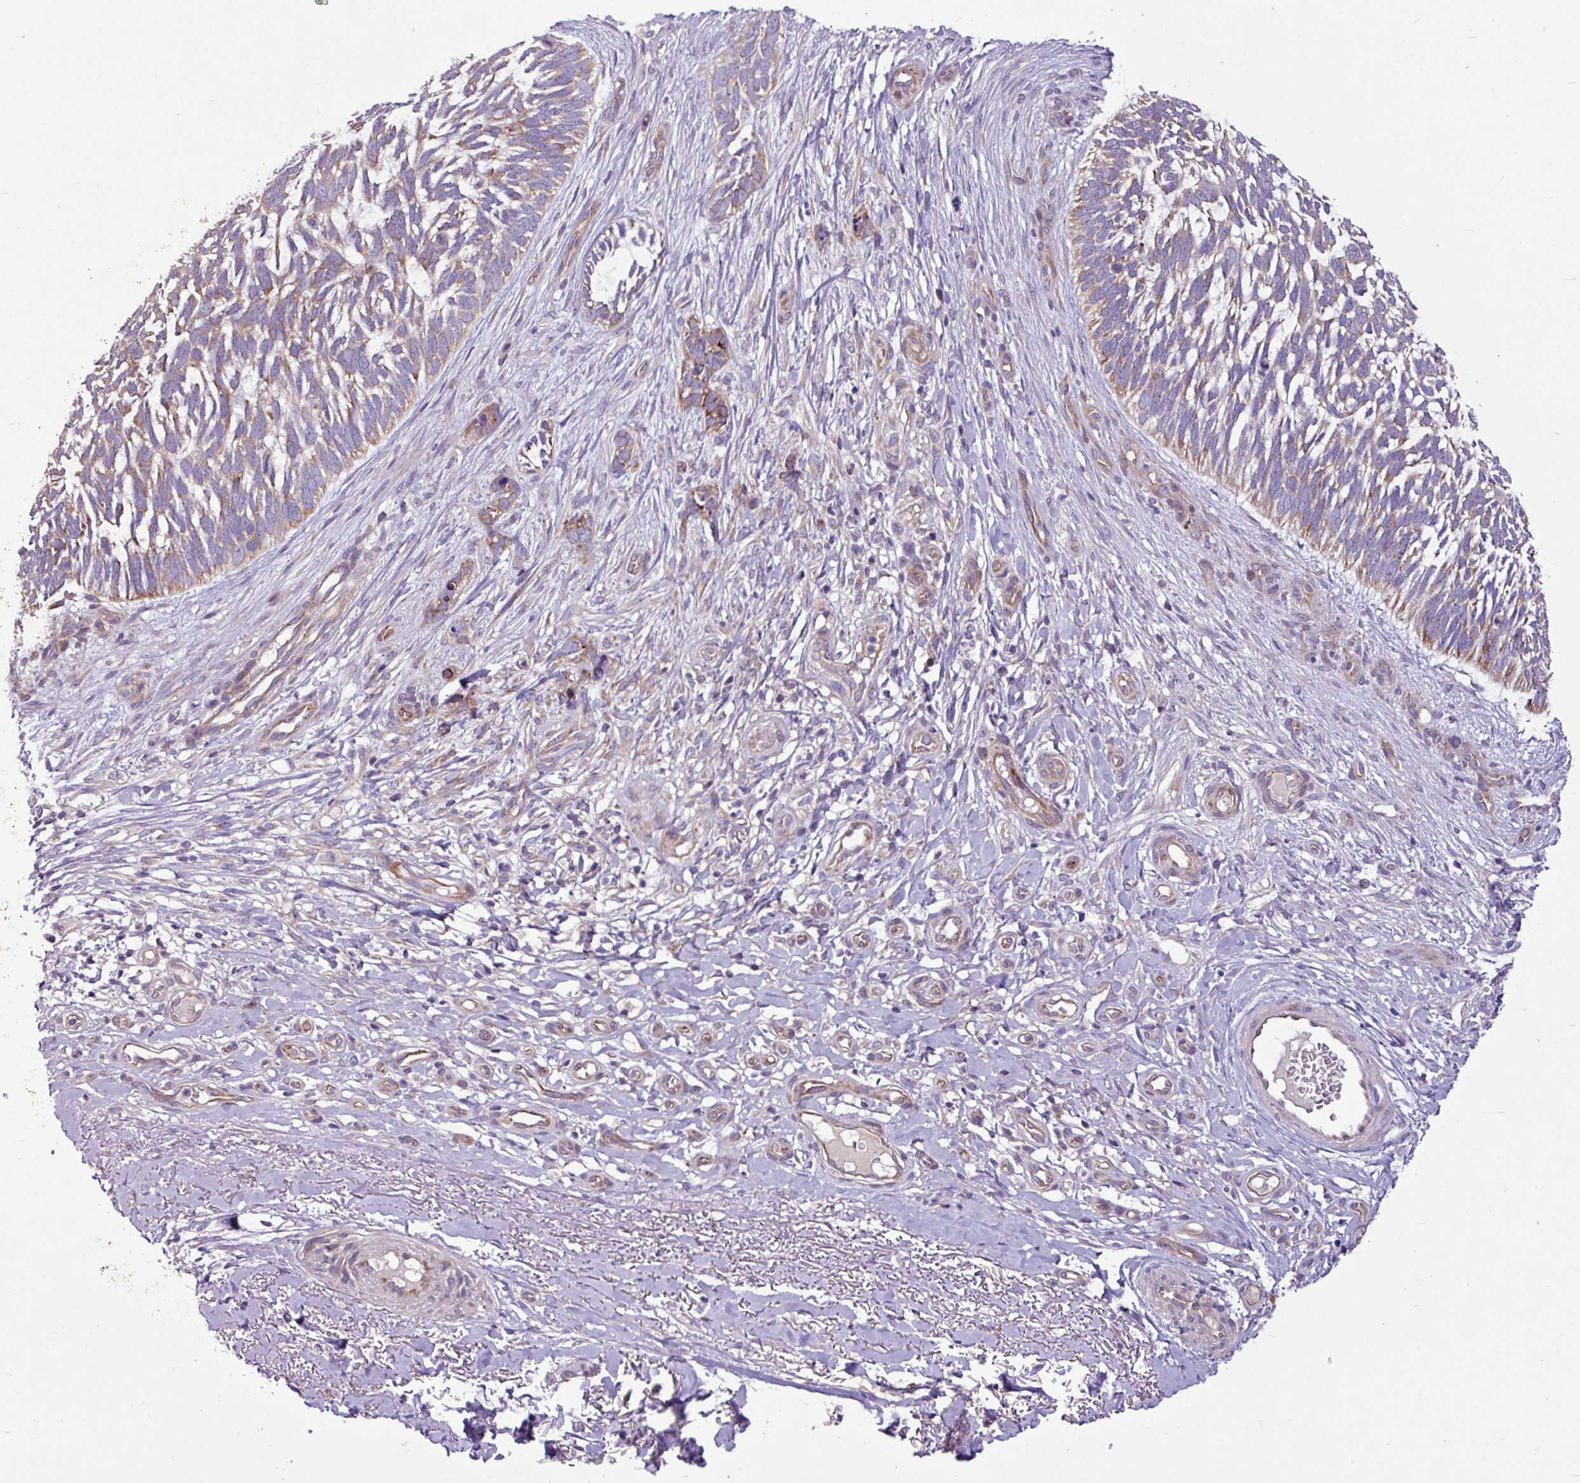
{"staining": {"intensity": "moderate", "quantity": "25%-75%", "location": "cytoplasmic/membranous"}, "tissue": "skin cancer", "cell_type": "Tumor cells", "image_type": "cancer", "snomed": [{"axis": "morphology", "description": "Basal cell carcinoma"}, {"axis": "topography", "description": "Skin"}], "caption": "Protein expression analysis of basal cell carcinoma (skin) exhibits moderate cytoplasmic/membranous staining in approximately 25%-75% of tumor cells.", "gene": "MROH2A", "patient": {"sex": "male", "age": 88}}